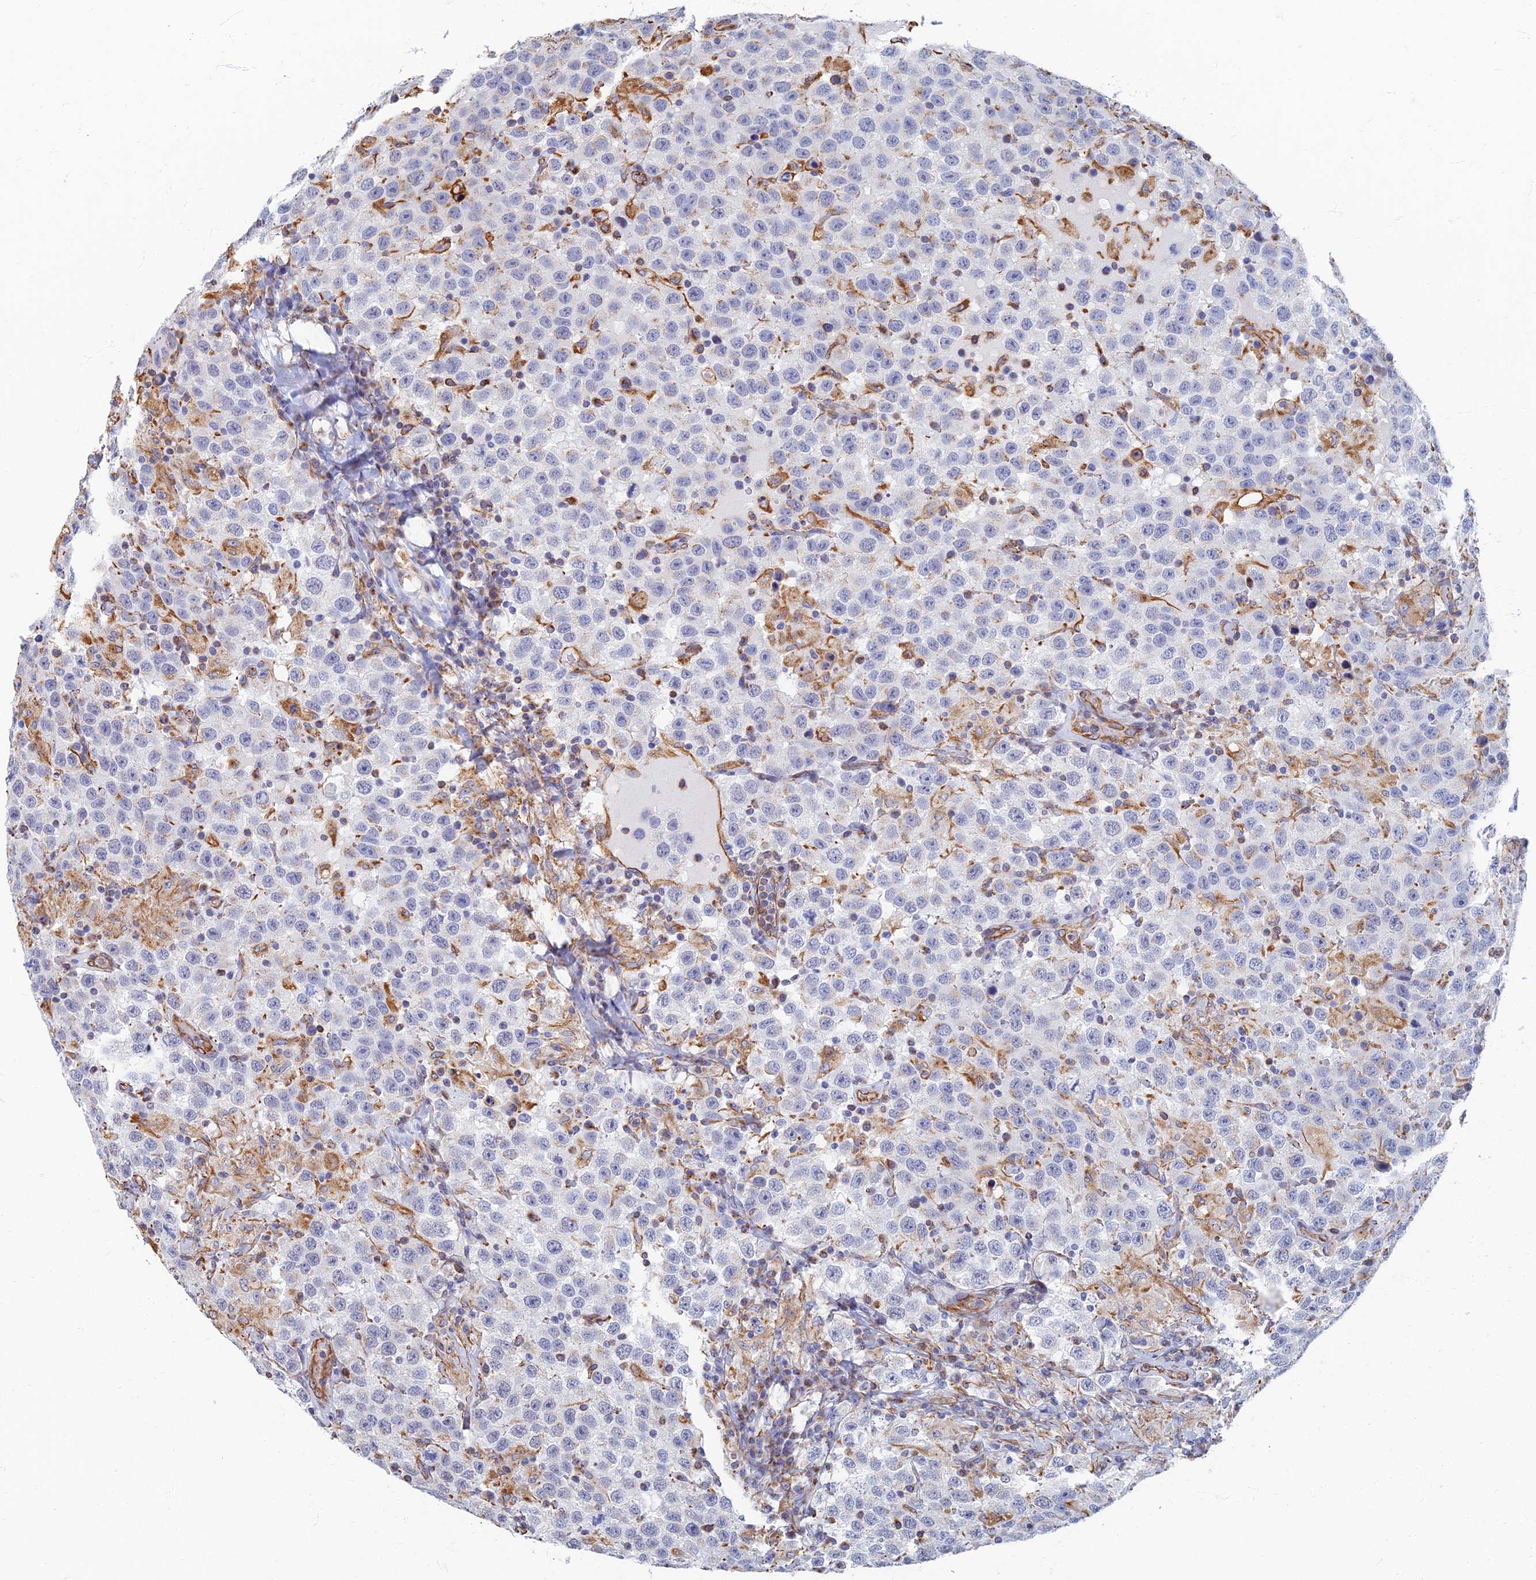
{"staining": {"intensity": "negative", "quantity": "none", "location": "none"}, "tissue": "testis cancer", "cell_type": "Tumor cells", "image_type": "cancer", "snomed": [{"axis": "morphology", "description": "Seminoma, NOS"}, {"axis": "topography", "description": "Testis"}], "caption": "Protein analysis of testis cancer (seminoma) exhibits no significant positivity in tumor cells.", "gene": "RMC1", "patient": {"sex": "male", "age": 41}}